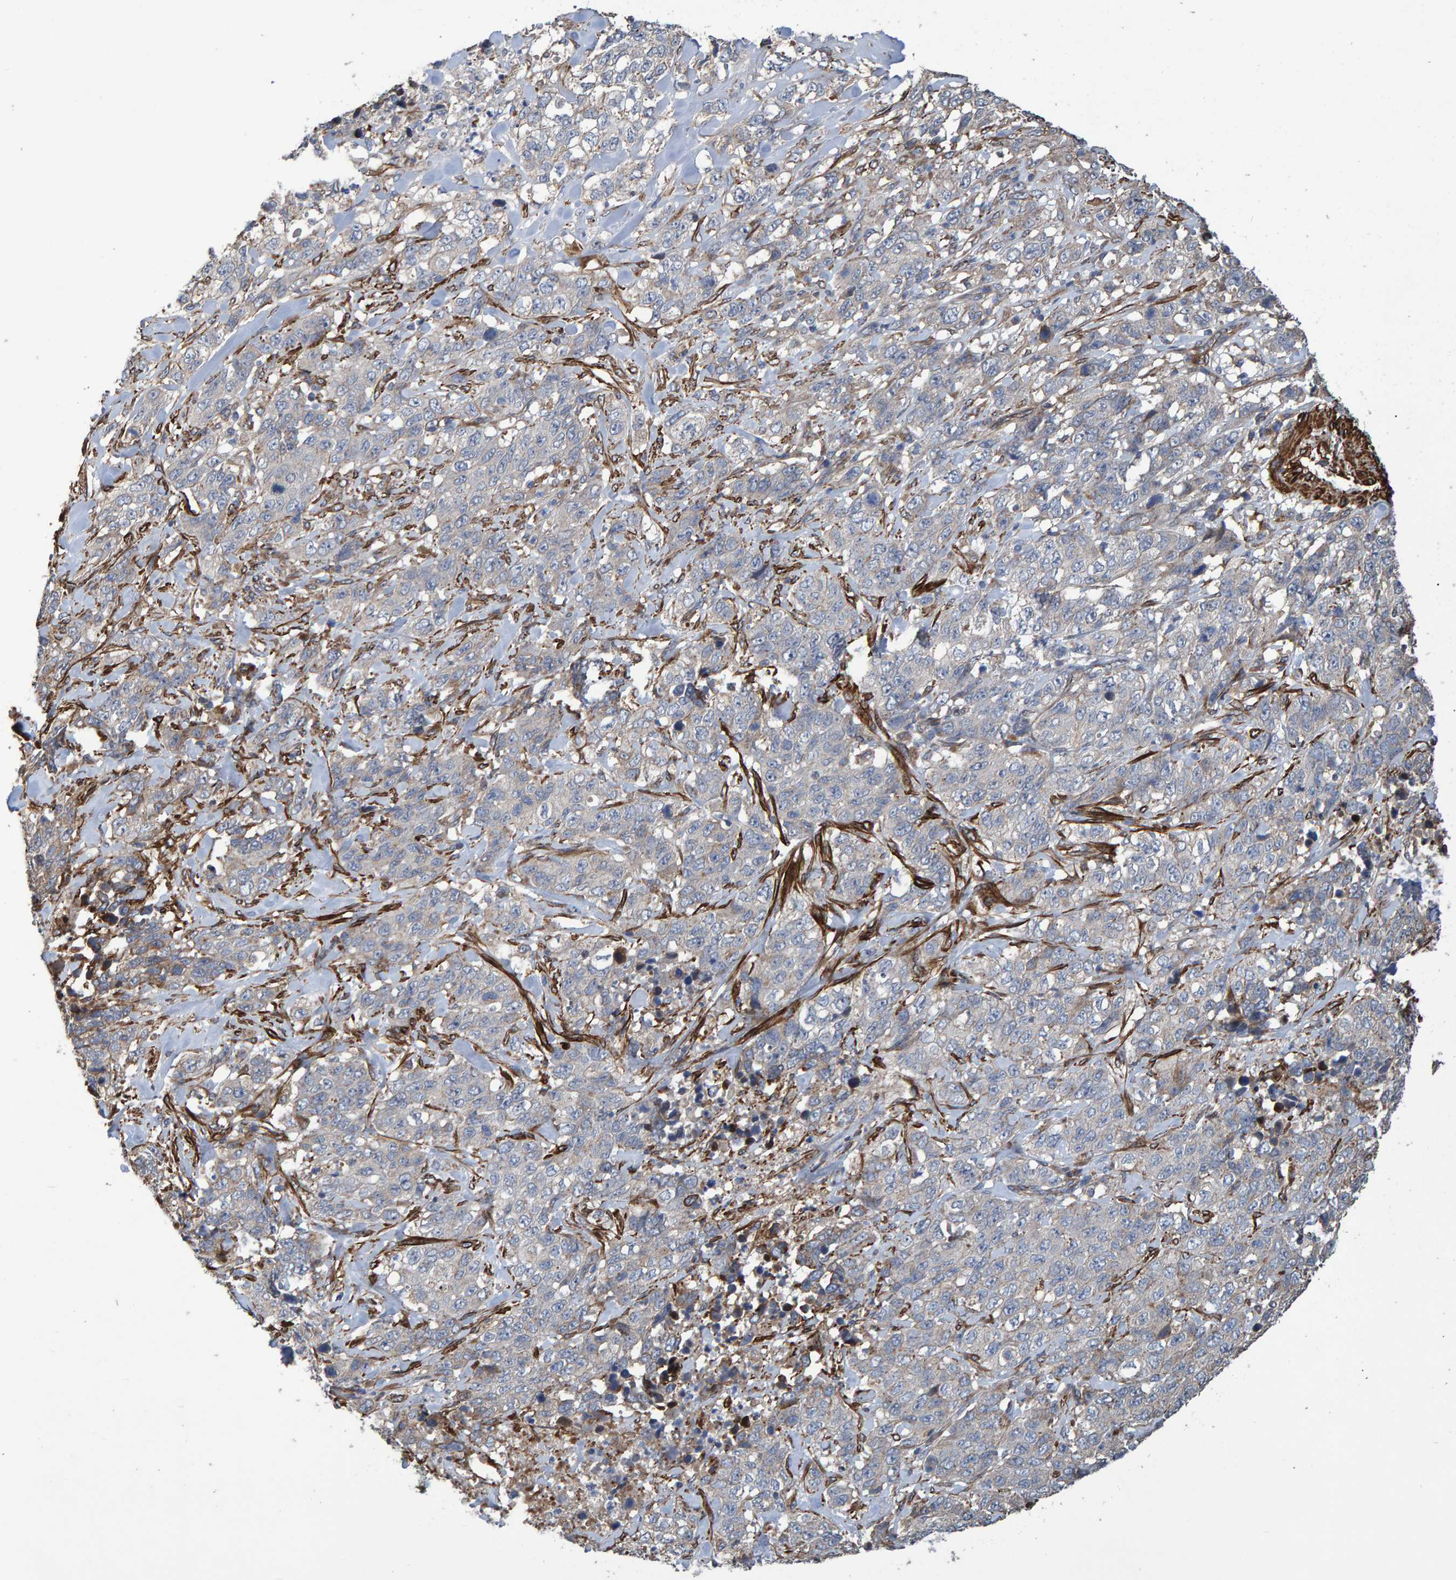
{"staining": {"intensity": "negative", "quantity": "none", "location": "none"}, "tissue": "stomach cancer", "cell_type": "Tumor cells", "image_type": "cancer", "snomed": [{"axis": "morphology", "description": "Adenocarcinoma, NOS"}, {"axis": "topography", "description": "Stomach"}], "caption": "This photomicrograph is of adenocarcinoma (stomach) stained with immunohistochemistry to label a protein in brown with the nuclei are counter-stained blue. There is no positivity in tumor cells.", "gene": "SLIT2", "patient": {"sex": "male", "age": 48}}